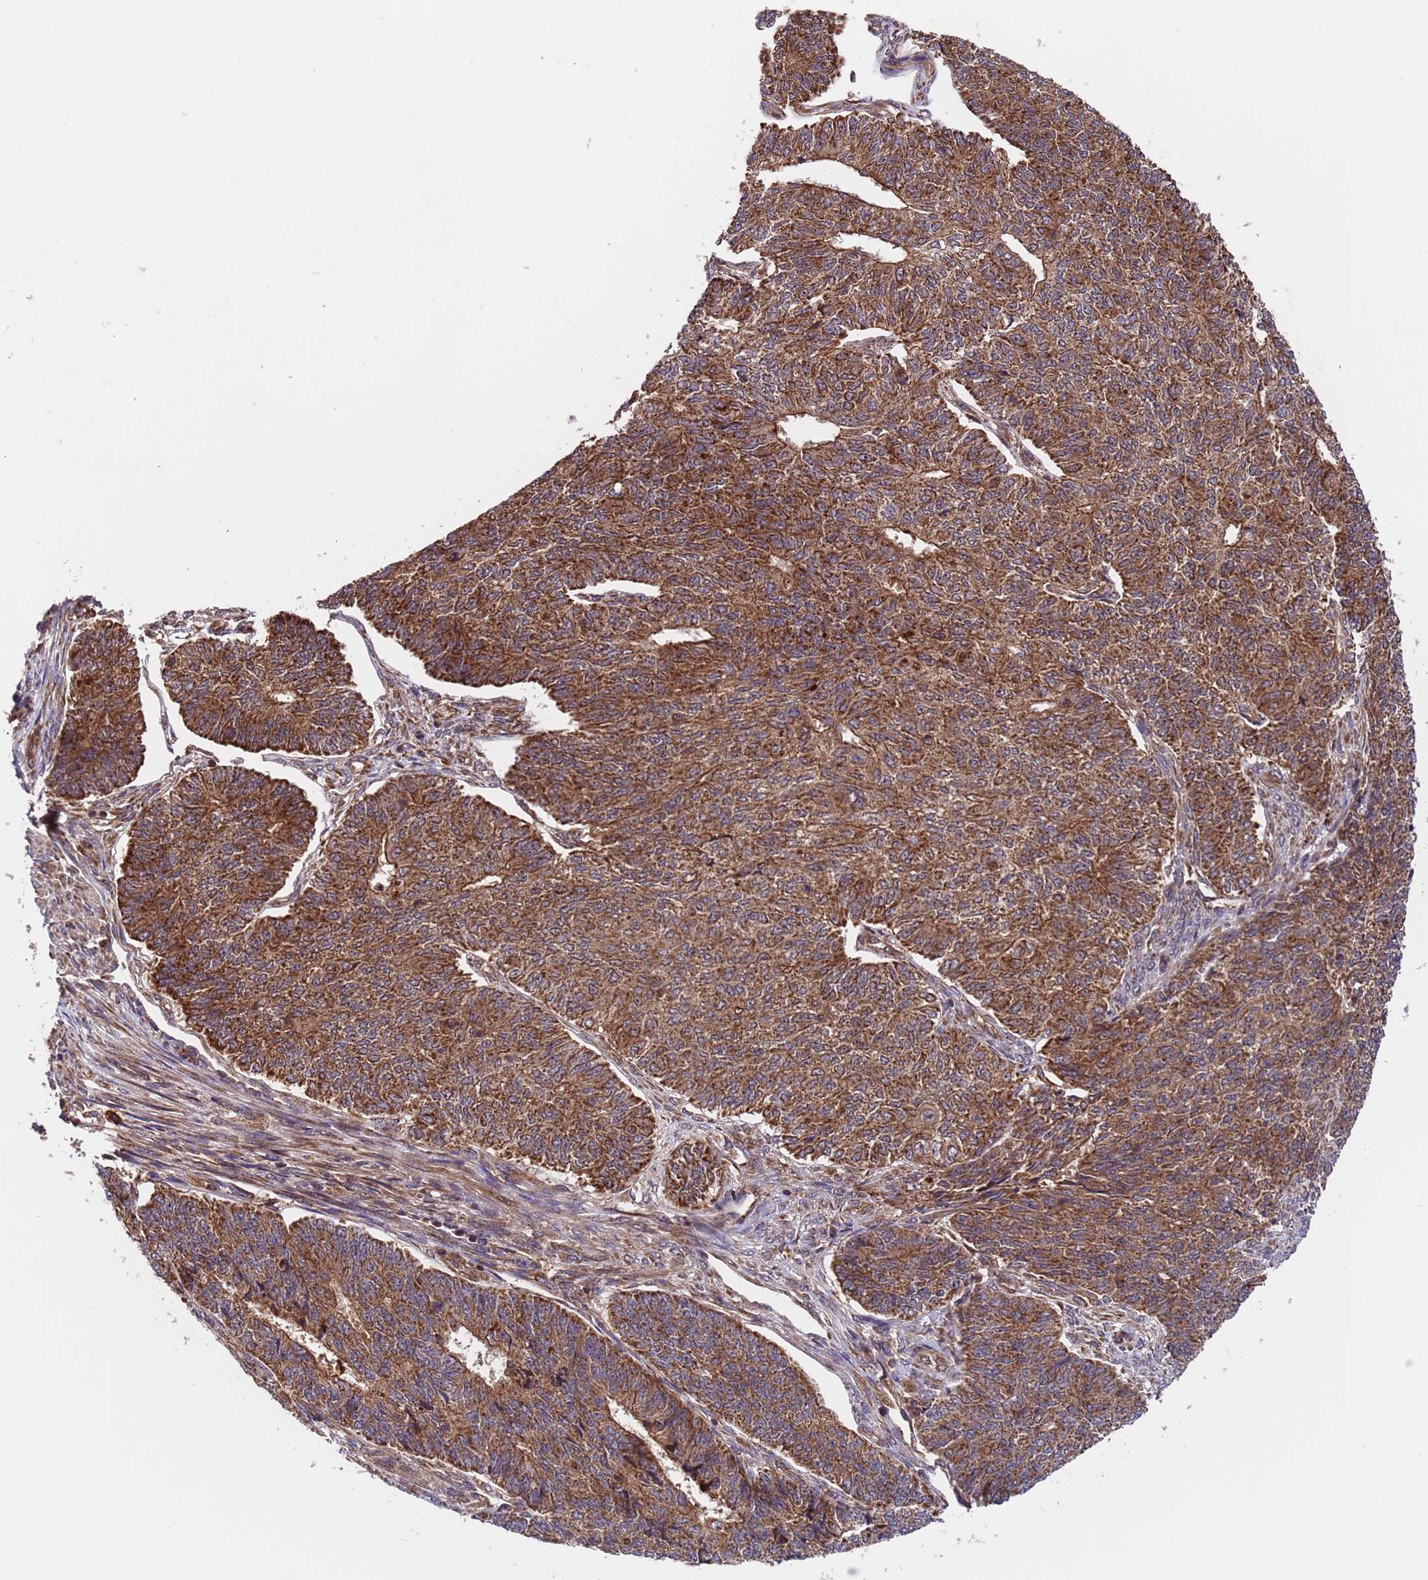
{"staining": {"intensity": "strong", "quantity": ">75%", "location": "cytoplasmic/membranous"}, "tissue": "endometrial cancer", "cell_type": "Tumor cells", "image_type": "cancer", "snomed": [{"axis": "morphology", "description": "Adenocarcinoma, NOS"}, {"axis": "topography", "description": "Endometrium"}], "caption": "Approximately >75% of tumor cells in human endometrial adenocarcinoma demonstrate strong cytoplasmic/membranous protein expression as visualized by brown immunohistochemical staining.", "gene": "TSR3", "patient": {"sex": "female", "age": 32}}